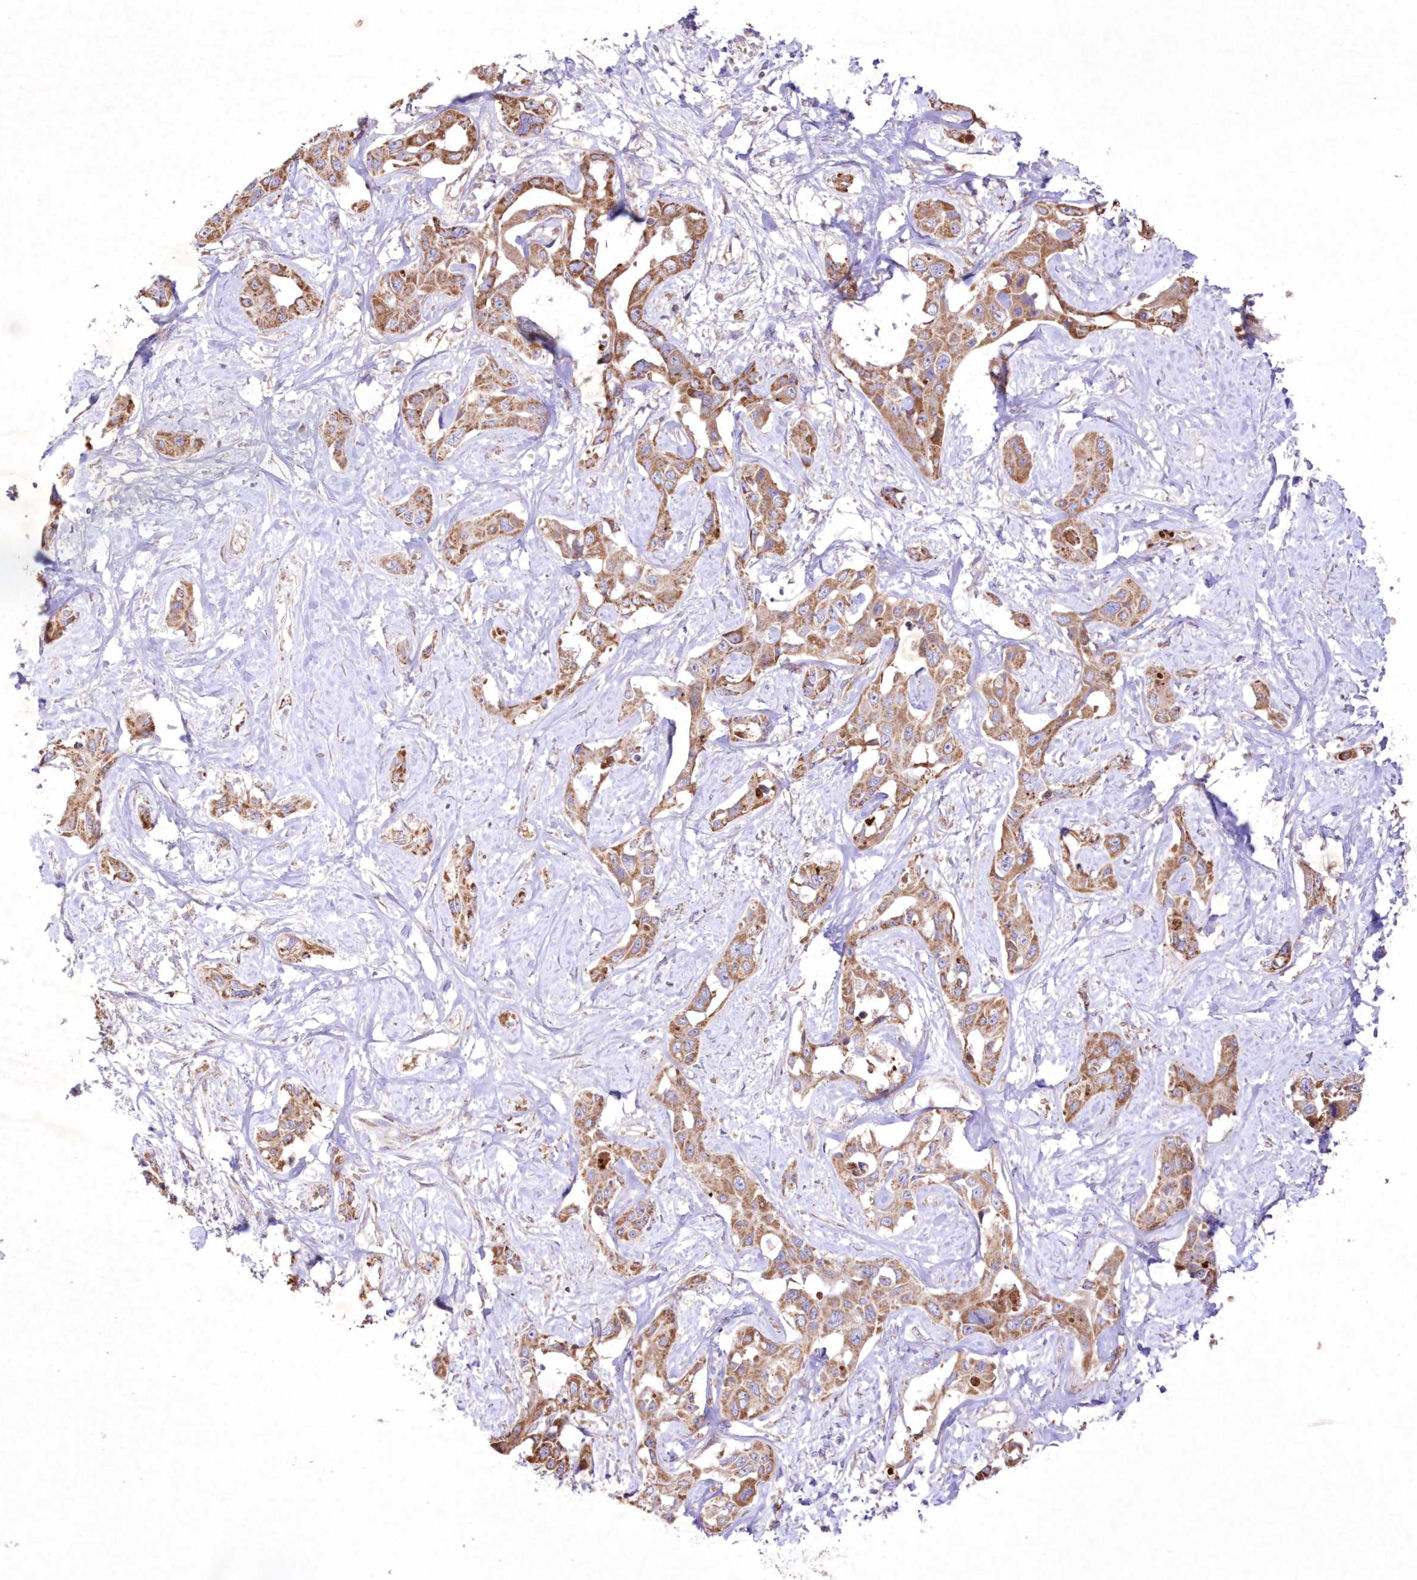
{"staining": {"intensity": "strong", "quantity": ">75%", "location": "cytoplasmic/membranous"}, "tissue": "liver cancer", "cell_type": "Tumor cells", "image_type": "cancer", "snomed": [{"axis": "morphology", "description": "Cholangiocarcinoma"}, {"axis": "topography", "description": "Liver"}], "caption": "Tumor cells display high levels of strong cytoplasmic/membranous positivity in approximately >75% of cells in human liver cancer (cholangiocarcinoma). (DAB (3,3'-diaminobenzidine) IHC, brown staining for protein, blue staining for nuclei).", "gene": "FCHO2", "patient": {"sex": "male", "age": 59}}